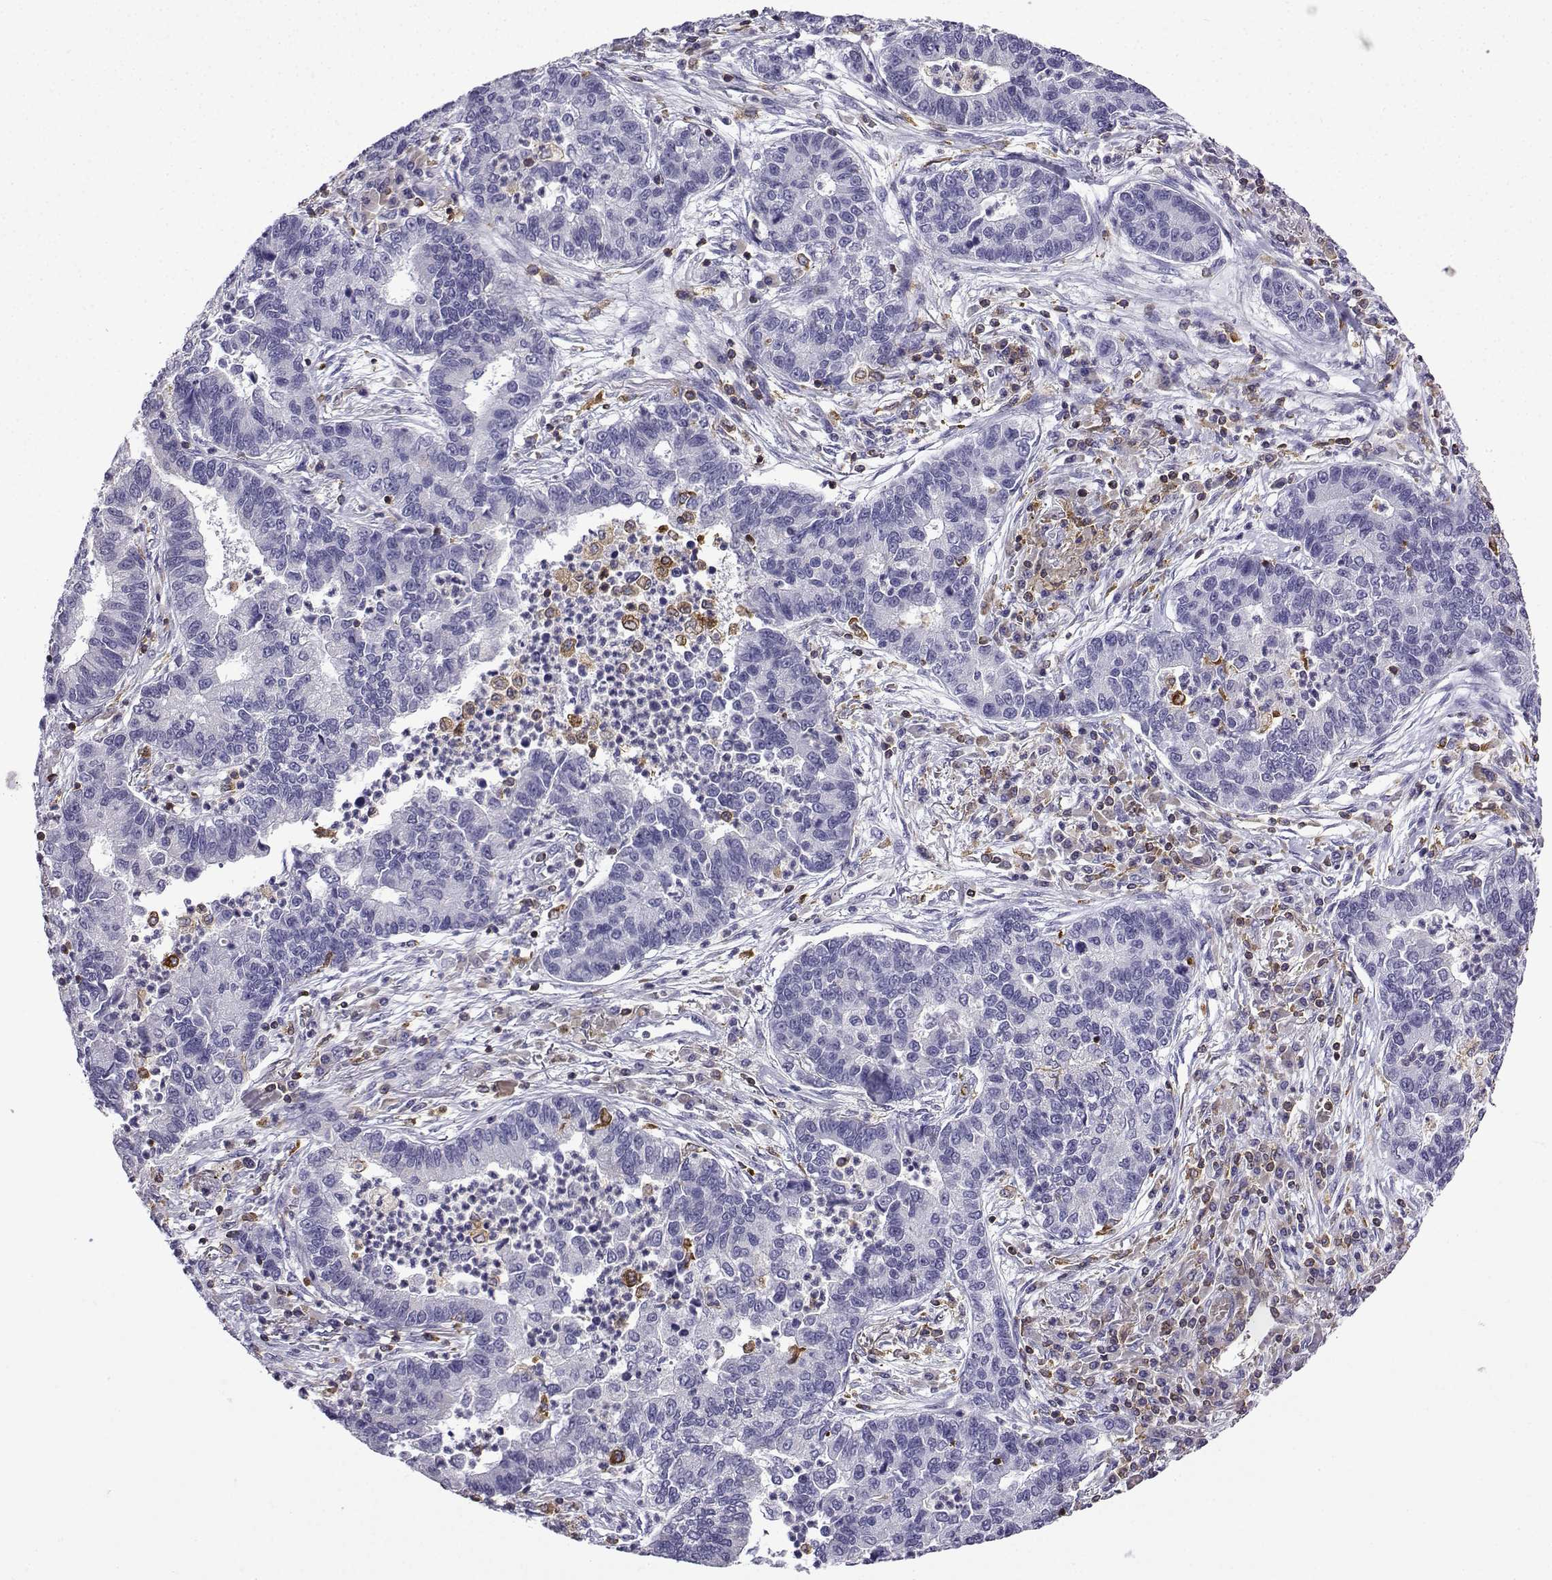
{"staining": {"intensity": "negative", "quantity": "none", "location": "none"}, "tissue": "lung cancer", "cell_type": "Tumor cells", "image_type": "cancer", "snomed": [{"axis": "morphology", "description": "Adenocarcinoma, NOS"}, {"axis": "topography", "description": "Lung"}], "caption": "A high-resolution image shows IHC staining of lung adenocarcinoma, which reveals no significant expression in tumor cells.", "gene": "DOCK10", "patient": {"sex": "female", "age": 57}}